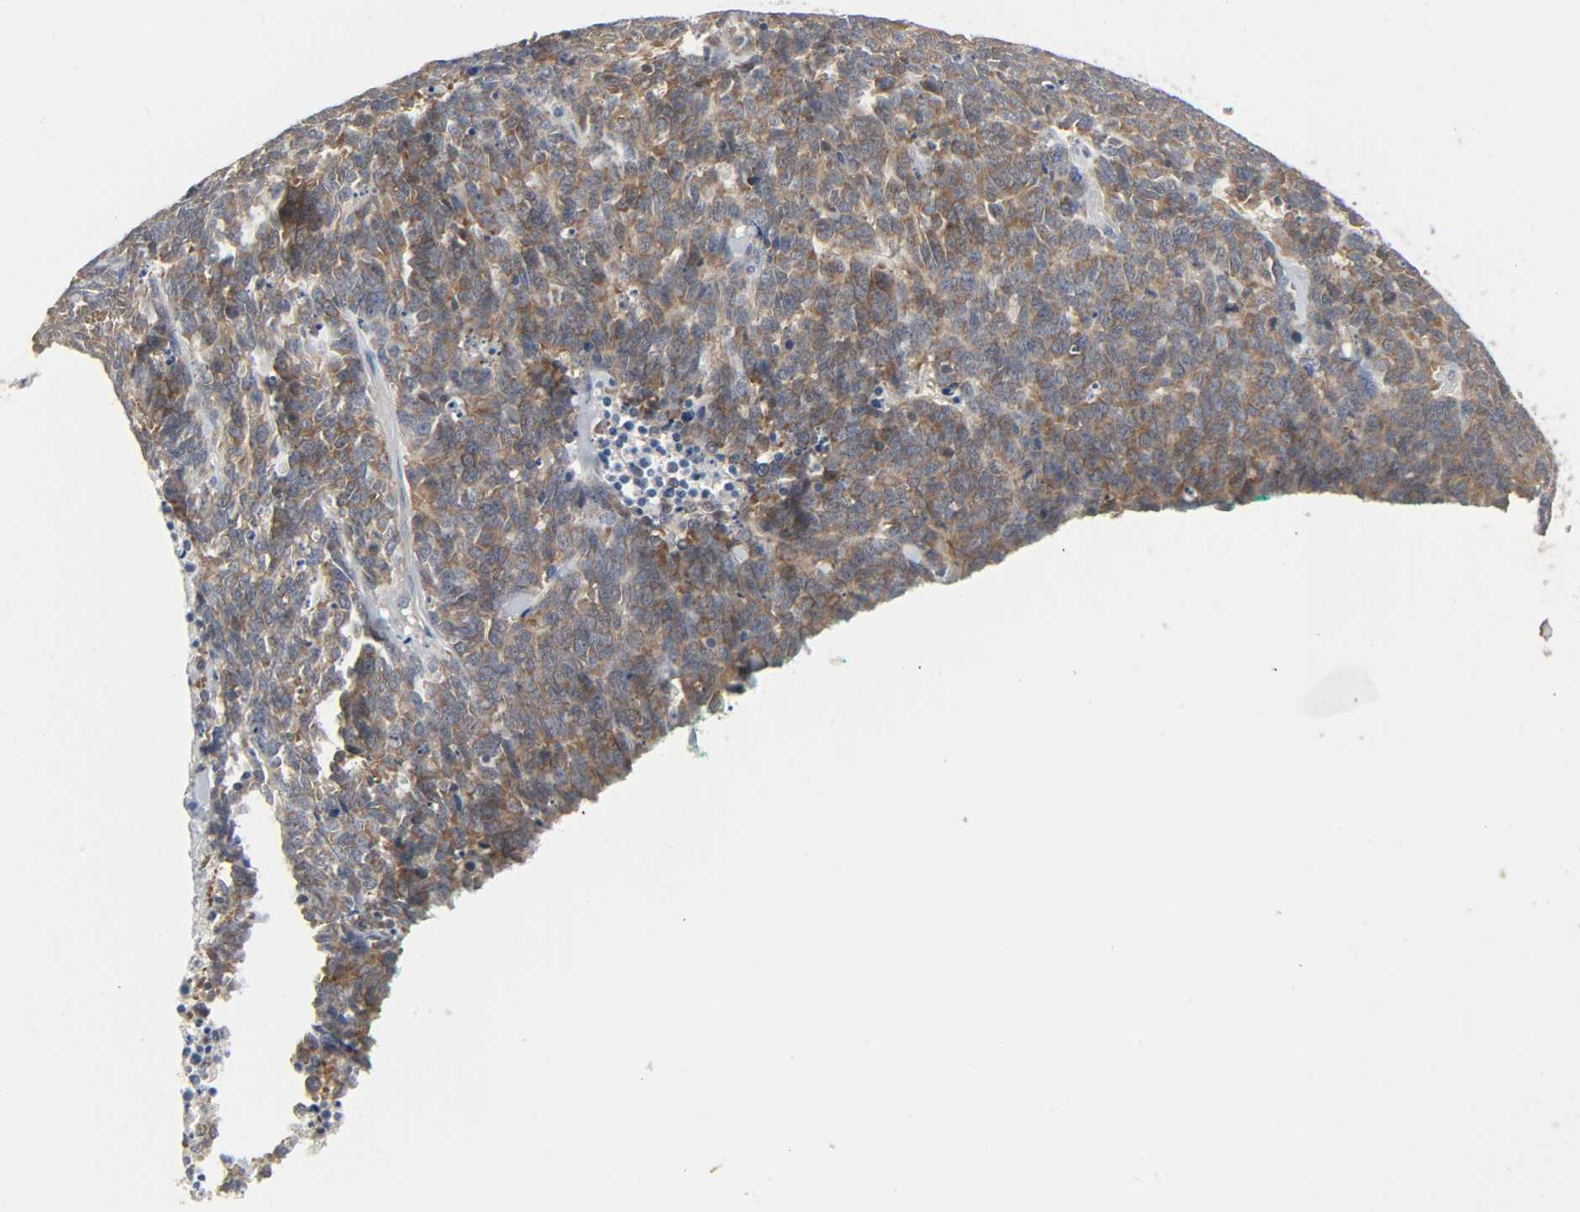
{"staining": {"intensity": "strong", "quantity": ">75%", "location": "cytoplasmic/membranous"}, "tissue": "lung cancer", "cell_type": "Tumor cells", "image_type": "cancer", "snomed": [{"axis": "morphology", "description": "Neoplasm, malignant, NOS"}, {"axis": "topography", "description": "Lung"}], "caption": "There is high levels of strong cytoplasmic/membranous positivity in tumor cells of lung neoplasm (malignant), as demonstrated by immunohistochemical staining (brown color).", "gene": "PLEKHA2", "patient": {"sex": "female", "age": 58}}